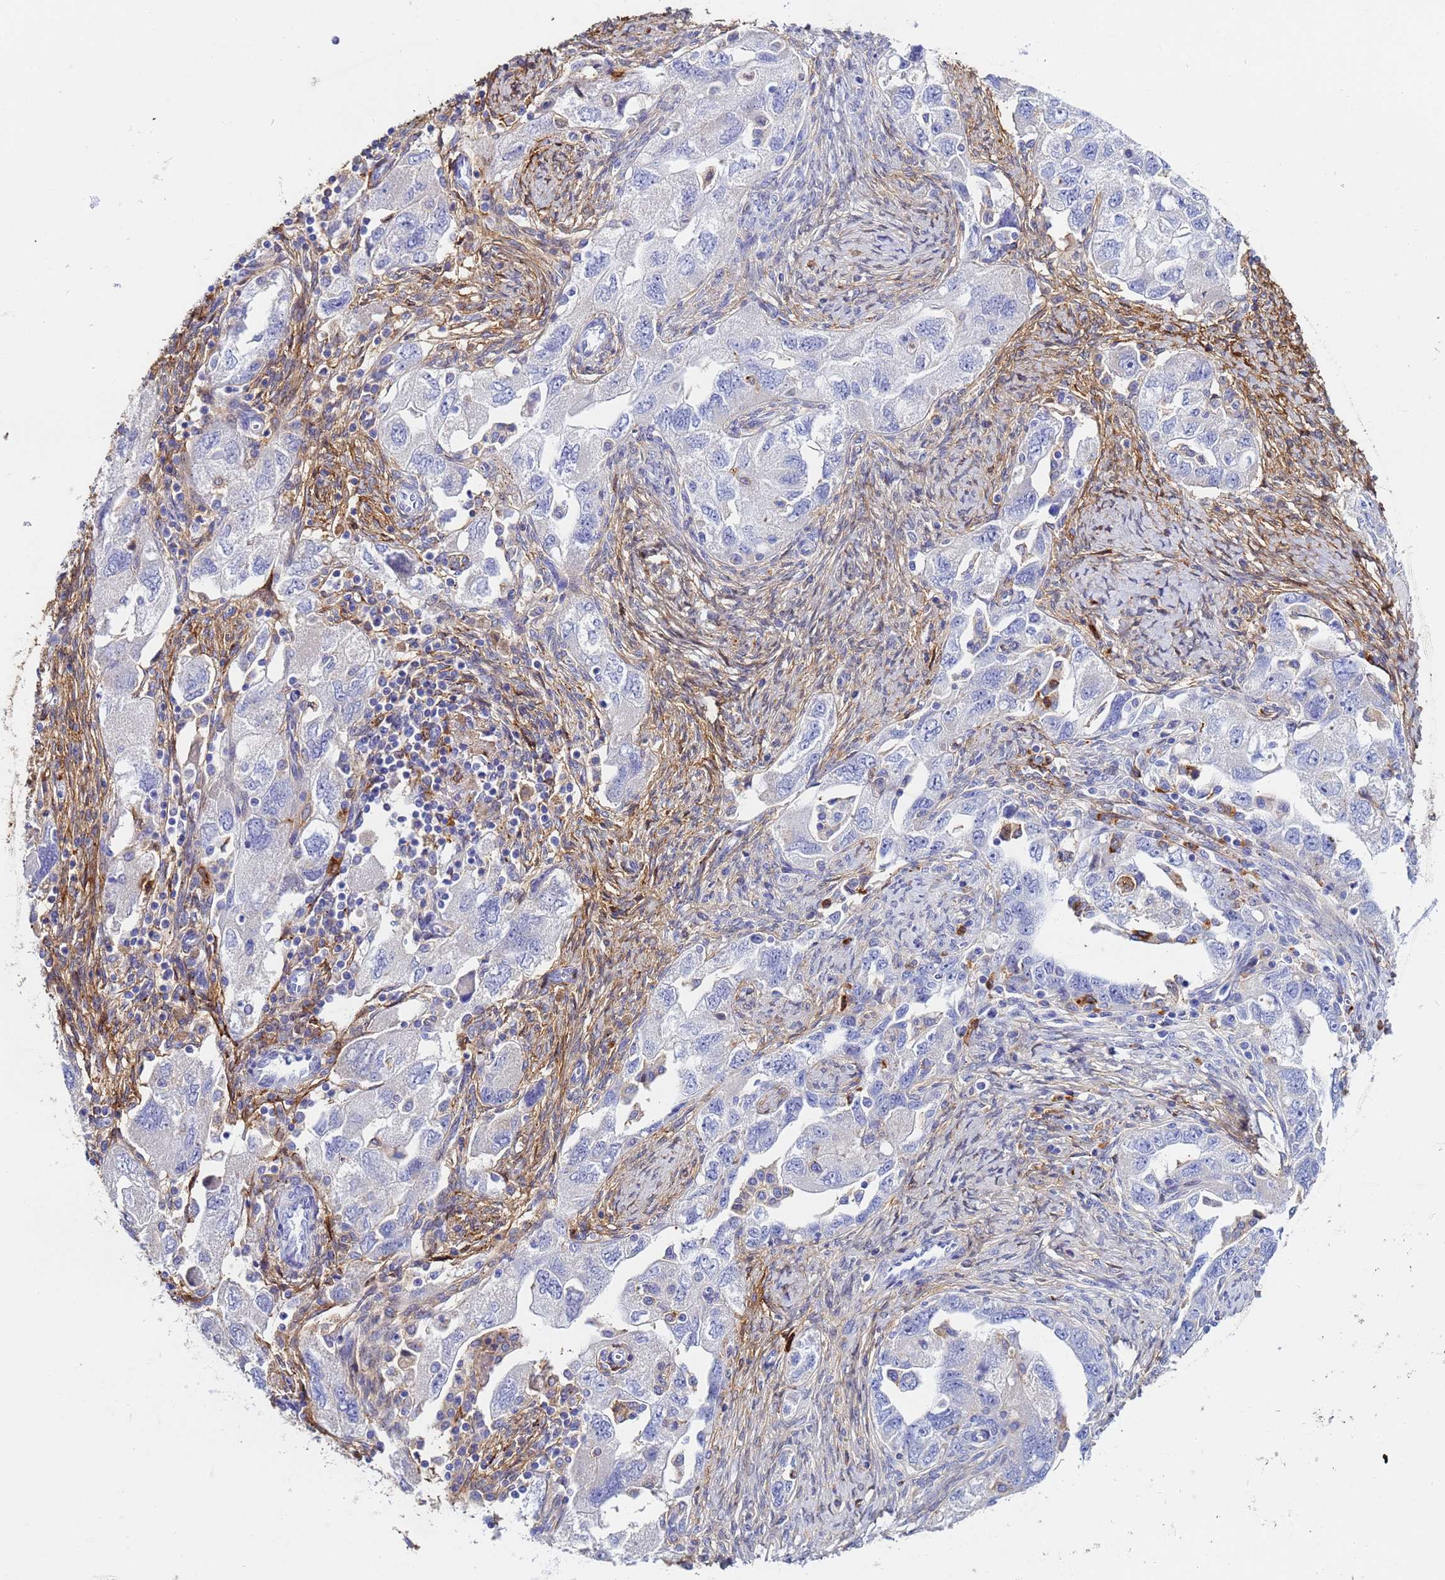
{"staining": {"intensity": "negative", "quantity": "none", "location": "none"}, "tissue": "ovarian cancer", "cell_type": "Tumor cells", "image_type": "cancer", "snomed": [{"axis": "morphology", "description": "Carcinoma, NOS"}, {"axis": "morphology", "description": "Cystadenocarcinoma, serous, NOS"}, {"axis": "topography", "description": "Ovary"}], "caption": "Immunohistochemical staining of carcinoma (ovarian) reveals no significant staining in tumor cells.", "gene": "BASP1", "patient": {"sex": "female", "age": 69}}